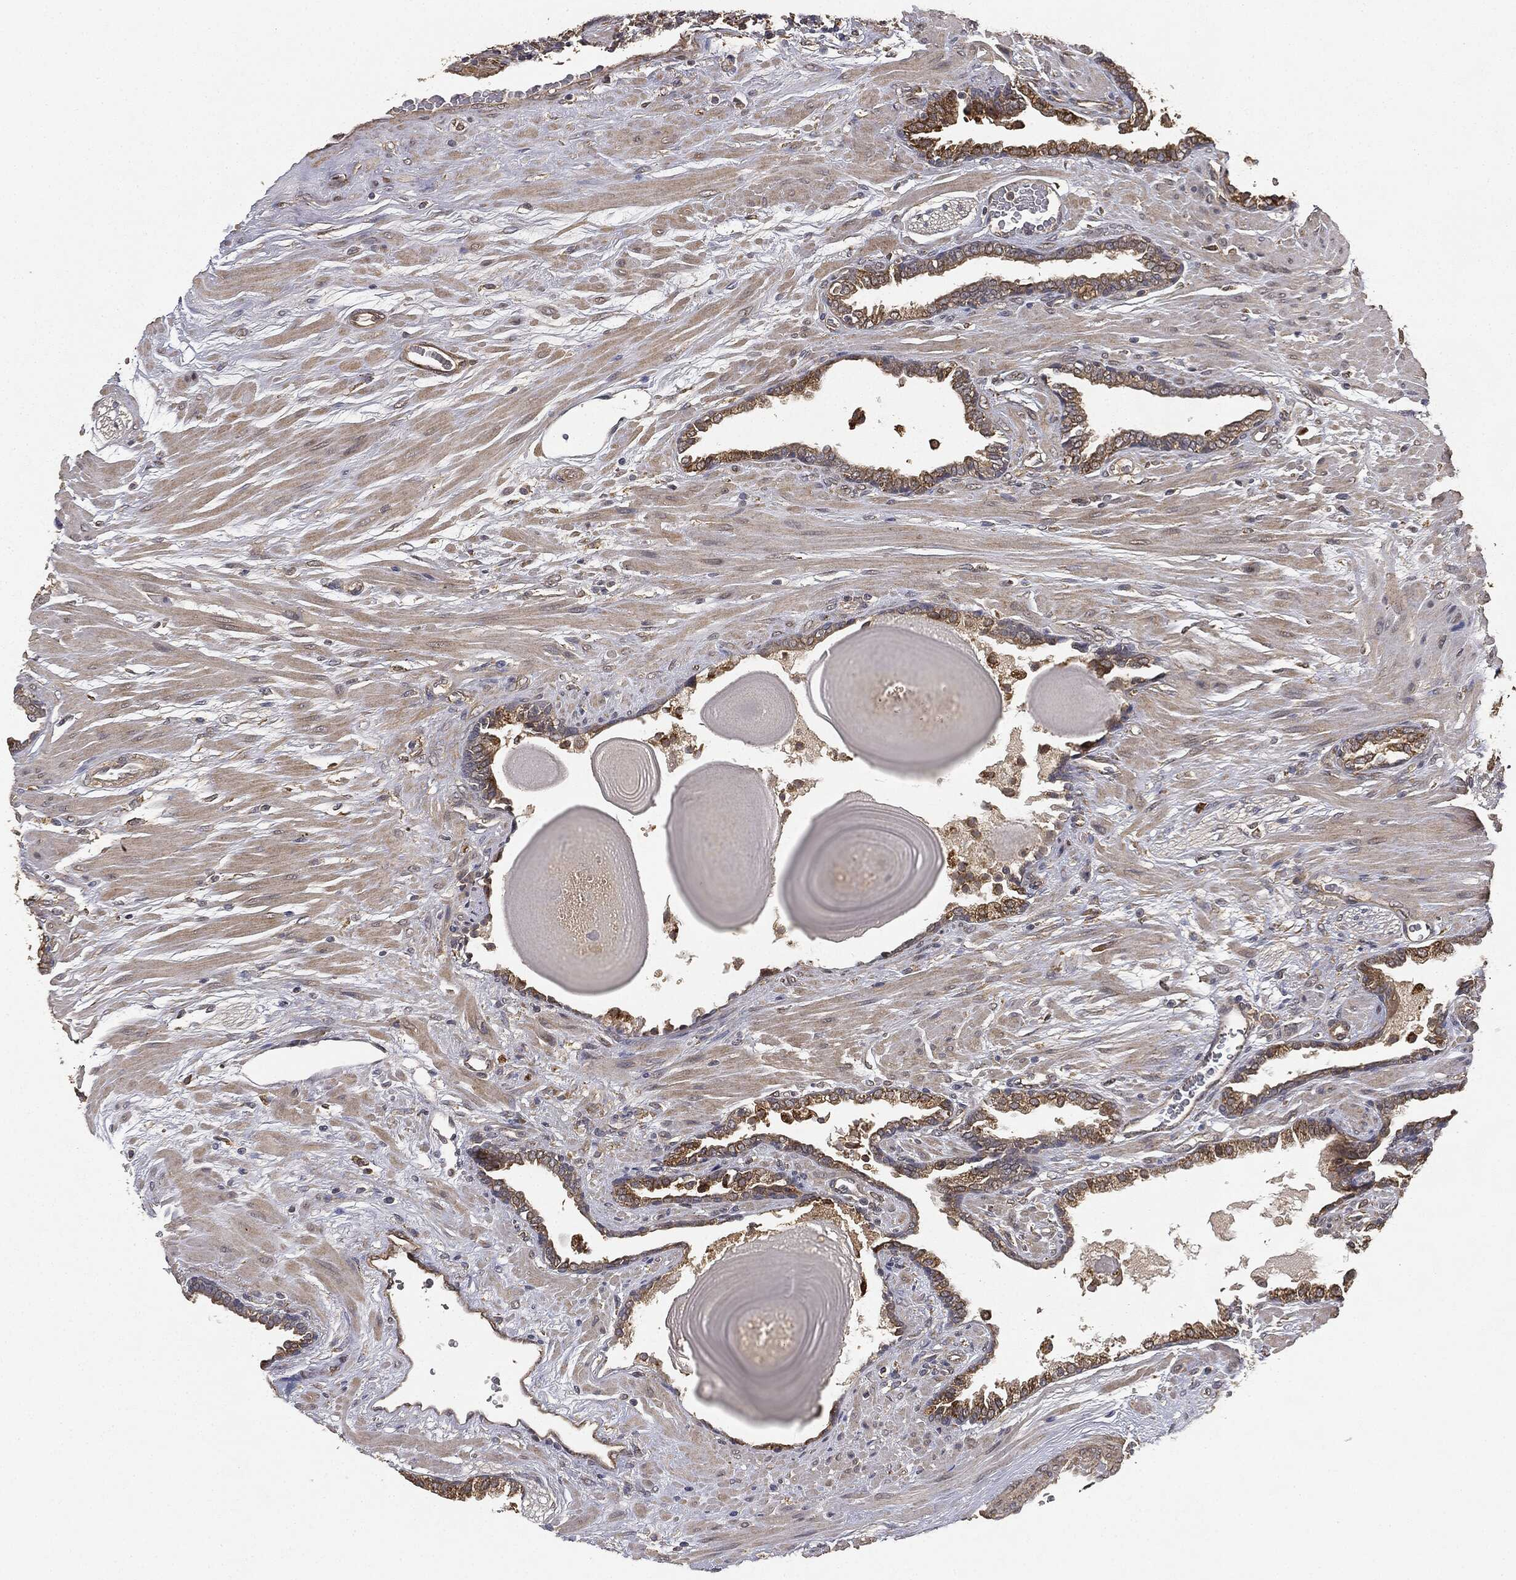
{"staining": {"intensity": "moderate", "quantity": ">75%", "location": "cytoplasmic/membranous"}, "tissue": "prostate cancer", "cell_type": "Tumor cells", "image_type": "cancer", "snomed": [{"axis": "morphology", "description": "Adenocarcinoma, Low grade"}, {"axis": "topography", "description": "Prostate"}], "caption": "A medium amount of moderate cytoplasmic/membranous expression is appreciated in about >75% of tumor cells in prostate cancer tissue.", "gene": "MIER2", "patient": {"sex": "male", "age": 69}}